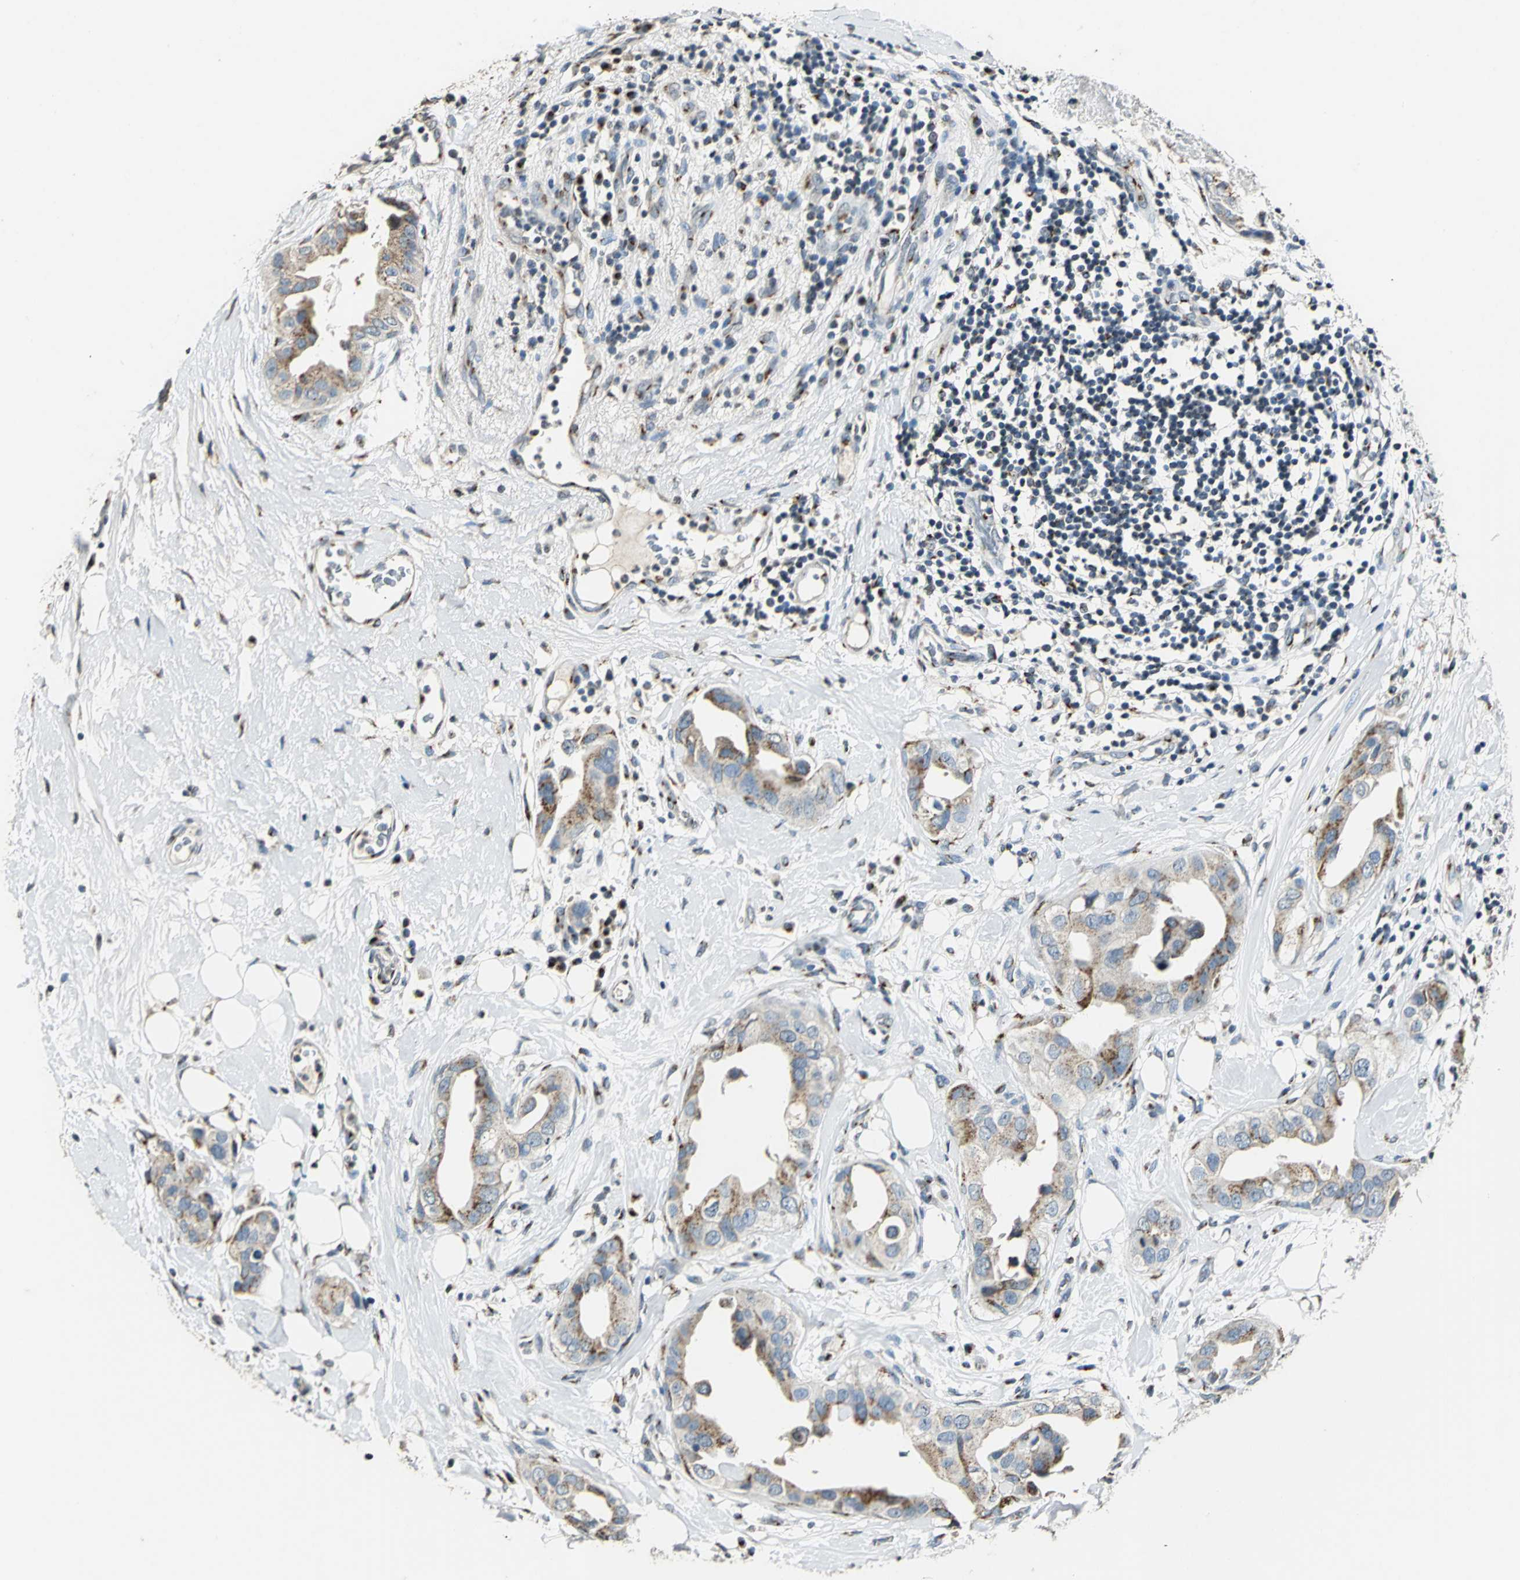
{"staining": {"intensity": "weak", "quantity": "25%-75%", "location": "cytoplasmic/membranous"}, "tissue": "breast cancer", "cell_type": "Tumor cells", "image_type": "cancer", "snomed": [{"axis": "morphology", "description": "Duct carcinoma"}, {"axis": "topography", "description": "Breast"}], "caption": "Human infiltrating ductal carcinoma (breast) stained for a protein (brown) demonstrates weak cytoplasmic/membranous positive staining in about 25%-75% of tumor cells.", "gene": "TMEM115", "patient": {"sex": "female", "age": 40}}